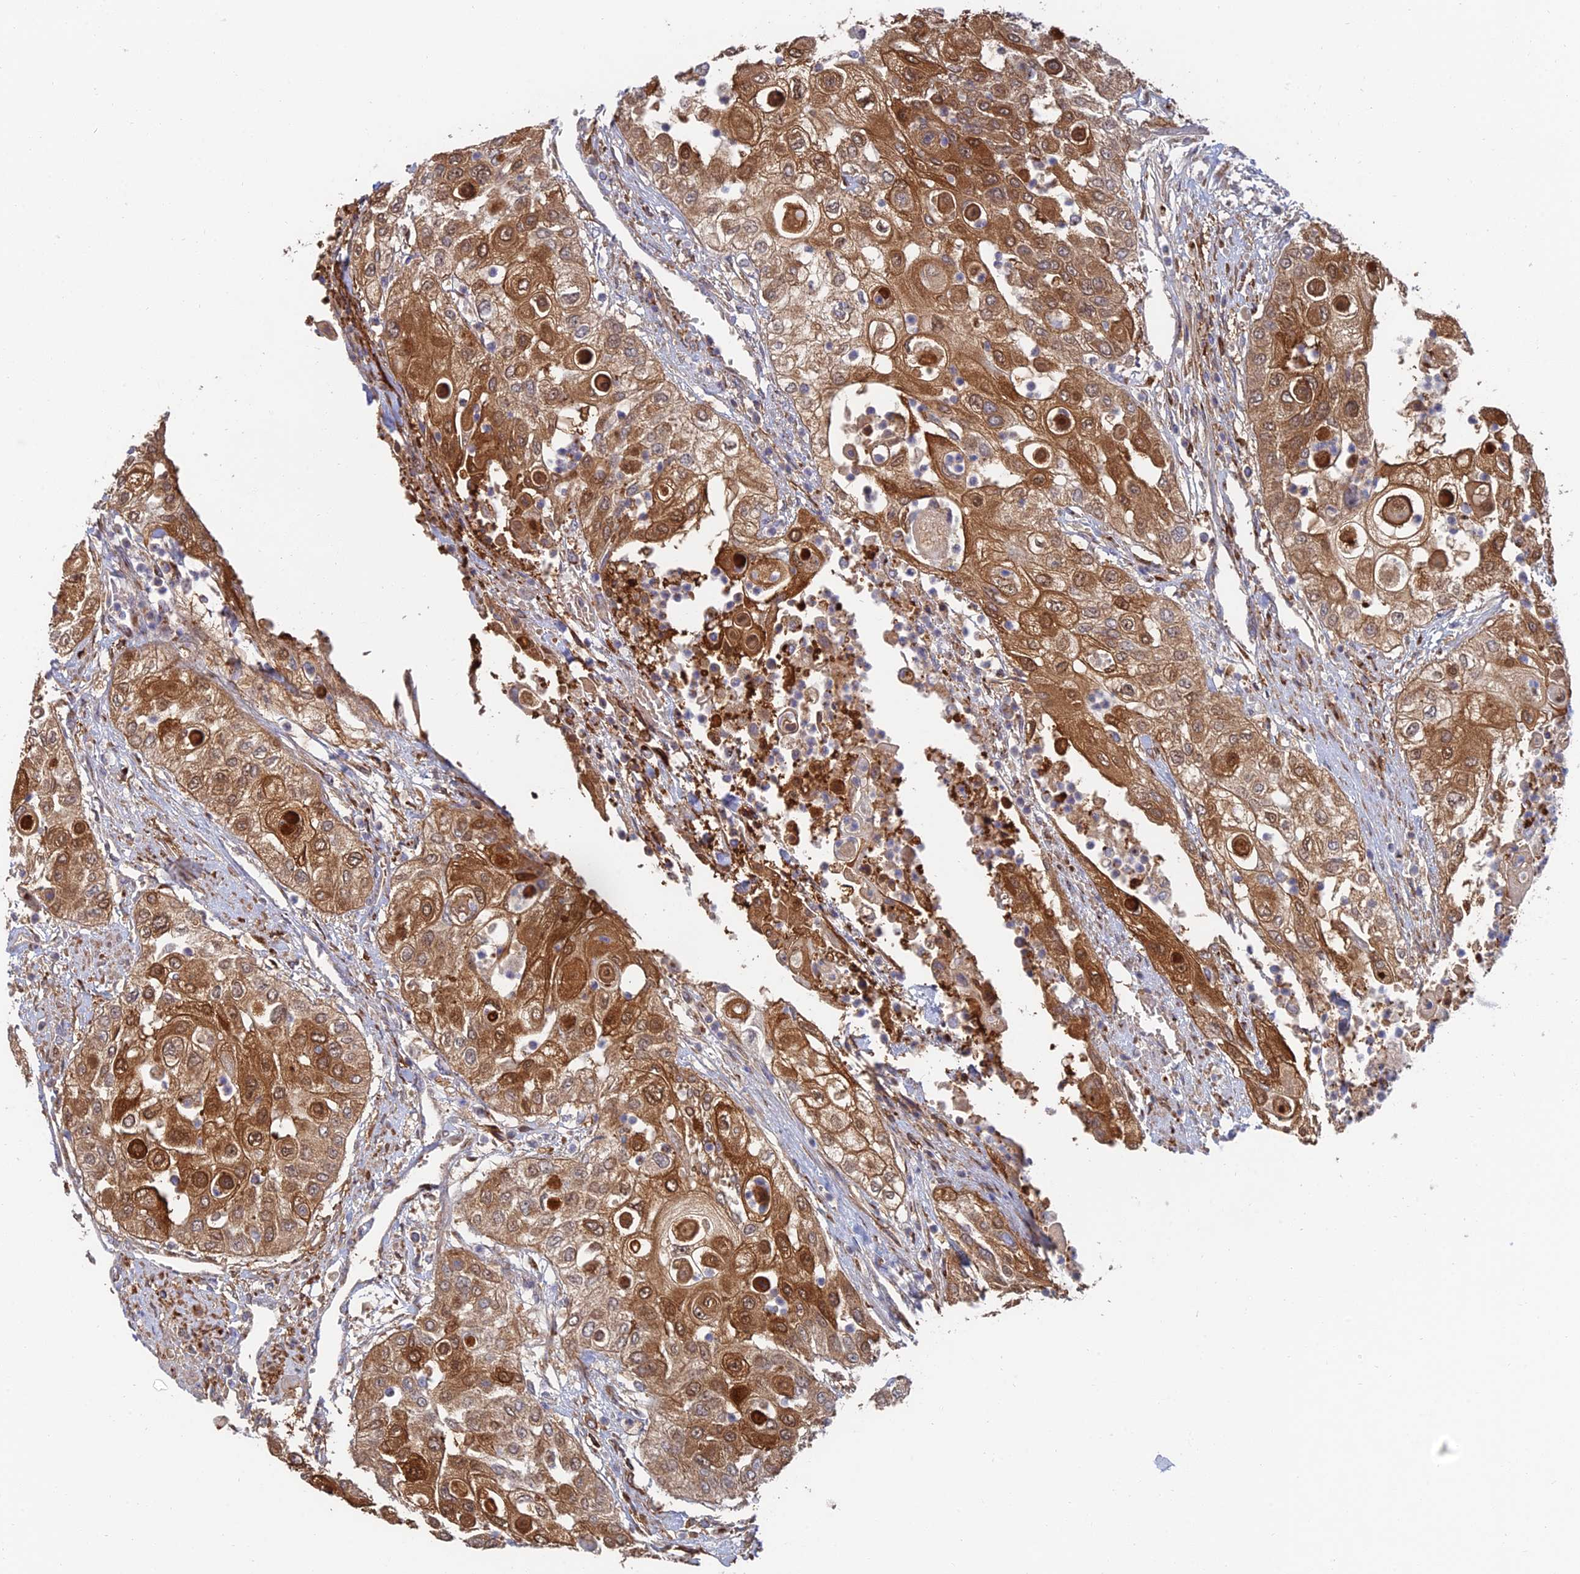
{"staining": {"intensity": "moderate", "quantity": ">75%", "location": "cytoplasmic/membranous,nuclear"}, "tissue": "urothelial cancer", "cell_type": "Tumor cells", "image_type": "cancer", "snomed": [{"axis": "morphology", "description": "Urothelial carcinoma, High grade"}, {"axis": "topography", "description": "Urinary bladder"}], "caption": "IHC of high-grade urothelial carcinoma displays medium levels of moderate cytoplasmic/membranous and nuclear expression in about >75% of tumor cells.", "gene": "HS2ST1", "patient": {"sex": "female", "age": 79}}